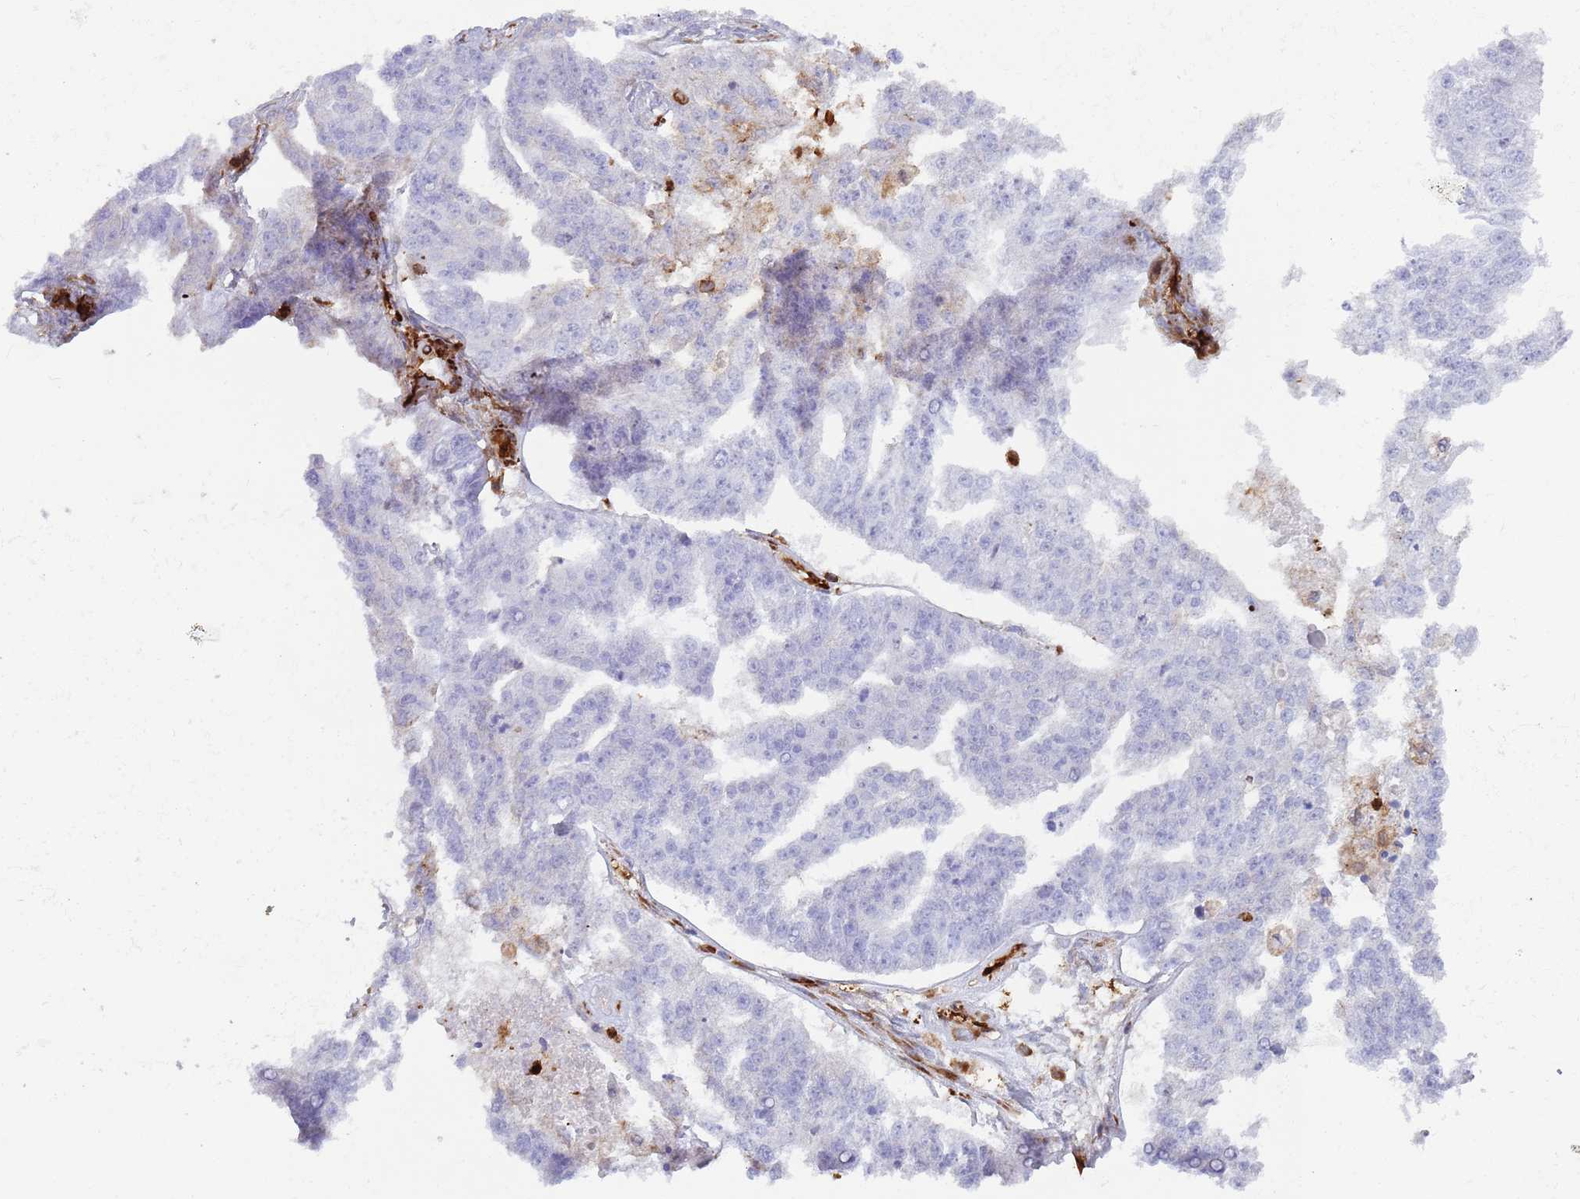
{"staining": {"intensity": "negative", "quantity": "none", "location": "none"}, "tissue": "ovarian cancer", "cell_type": "Tumor cells", "image_type": "cancer", "snomed": [{"axis": "morphology", "description": "Cystadenocarcinoma, serous, NOS"}, {"axis": "topography", "description": "Ovary"}], "caption": "DAB immunohistochemical staining of human ovarian cancer displays no significant staining in tumor cells.", "gene": "KBTBD7", "patient": {"sex": "female", "age": 58}}